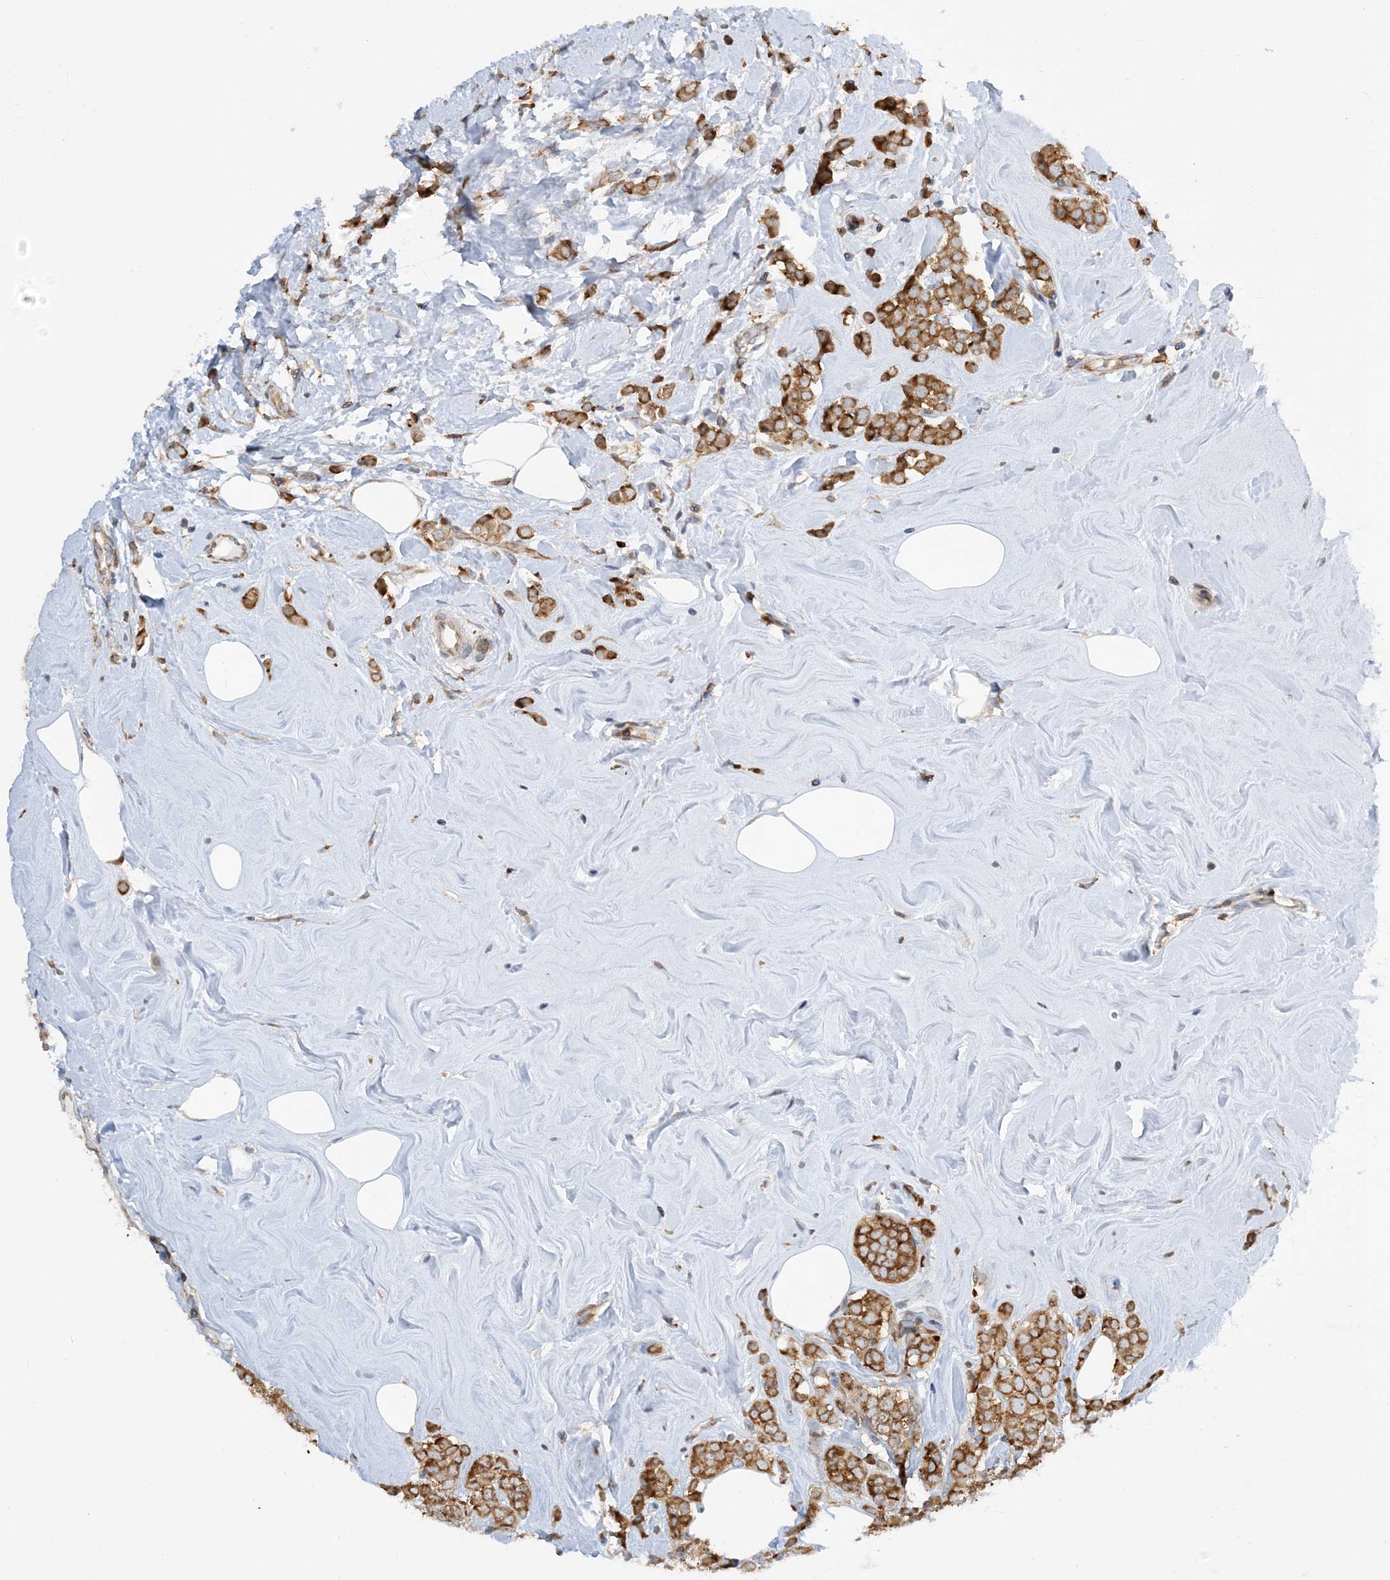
{"staining": {"intensity": "strong", "quantity": ">75%", "location": "cytoplasmic/membranous"}, "tissue": "breast cancer", "cell_type": "Tumor cells", "image_type": "cancer", "snomed": [{"axis": "morphology", "description": "Lobular carcinoma"}, {"axis": "topography", "description": "Breast"}], "caption": "IHC image of neoplastic tissue: human breast lobular carcinoma stained using IHC shows high levels of strong protein expression localized specifically in the cytoplasmic/membranous of tumor cells, appearing as a cytoplasmic/membranous brown color.", "gene": "LARP4B", "patient": {"sex": "female", "age": 47}}